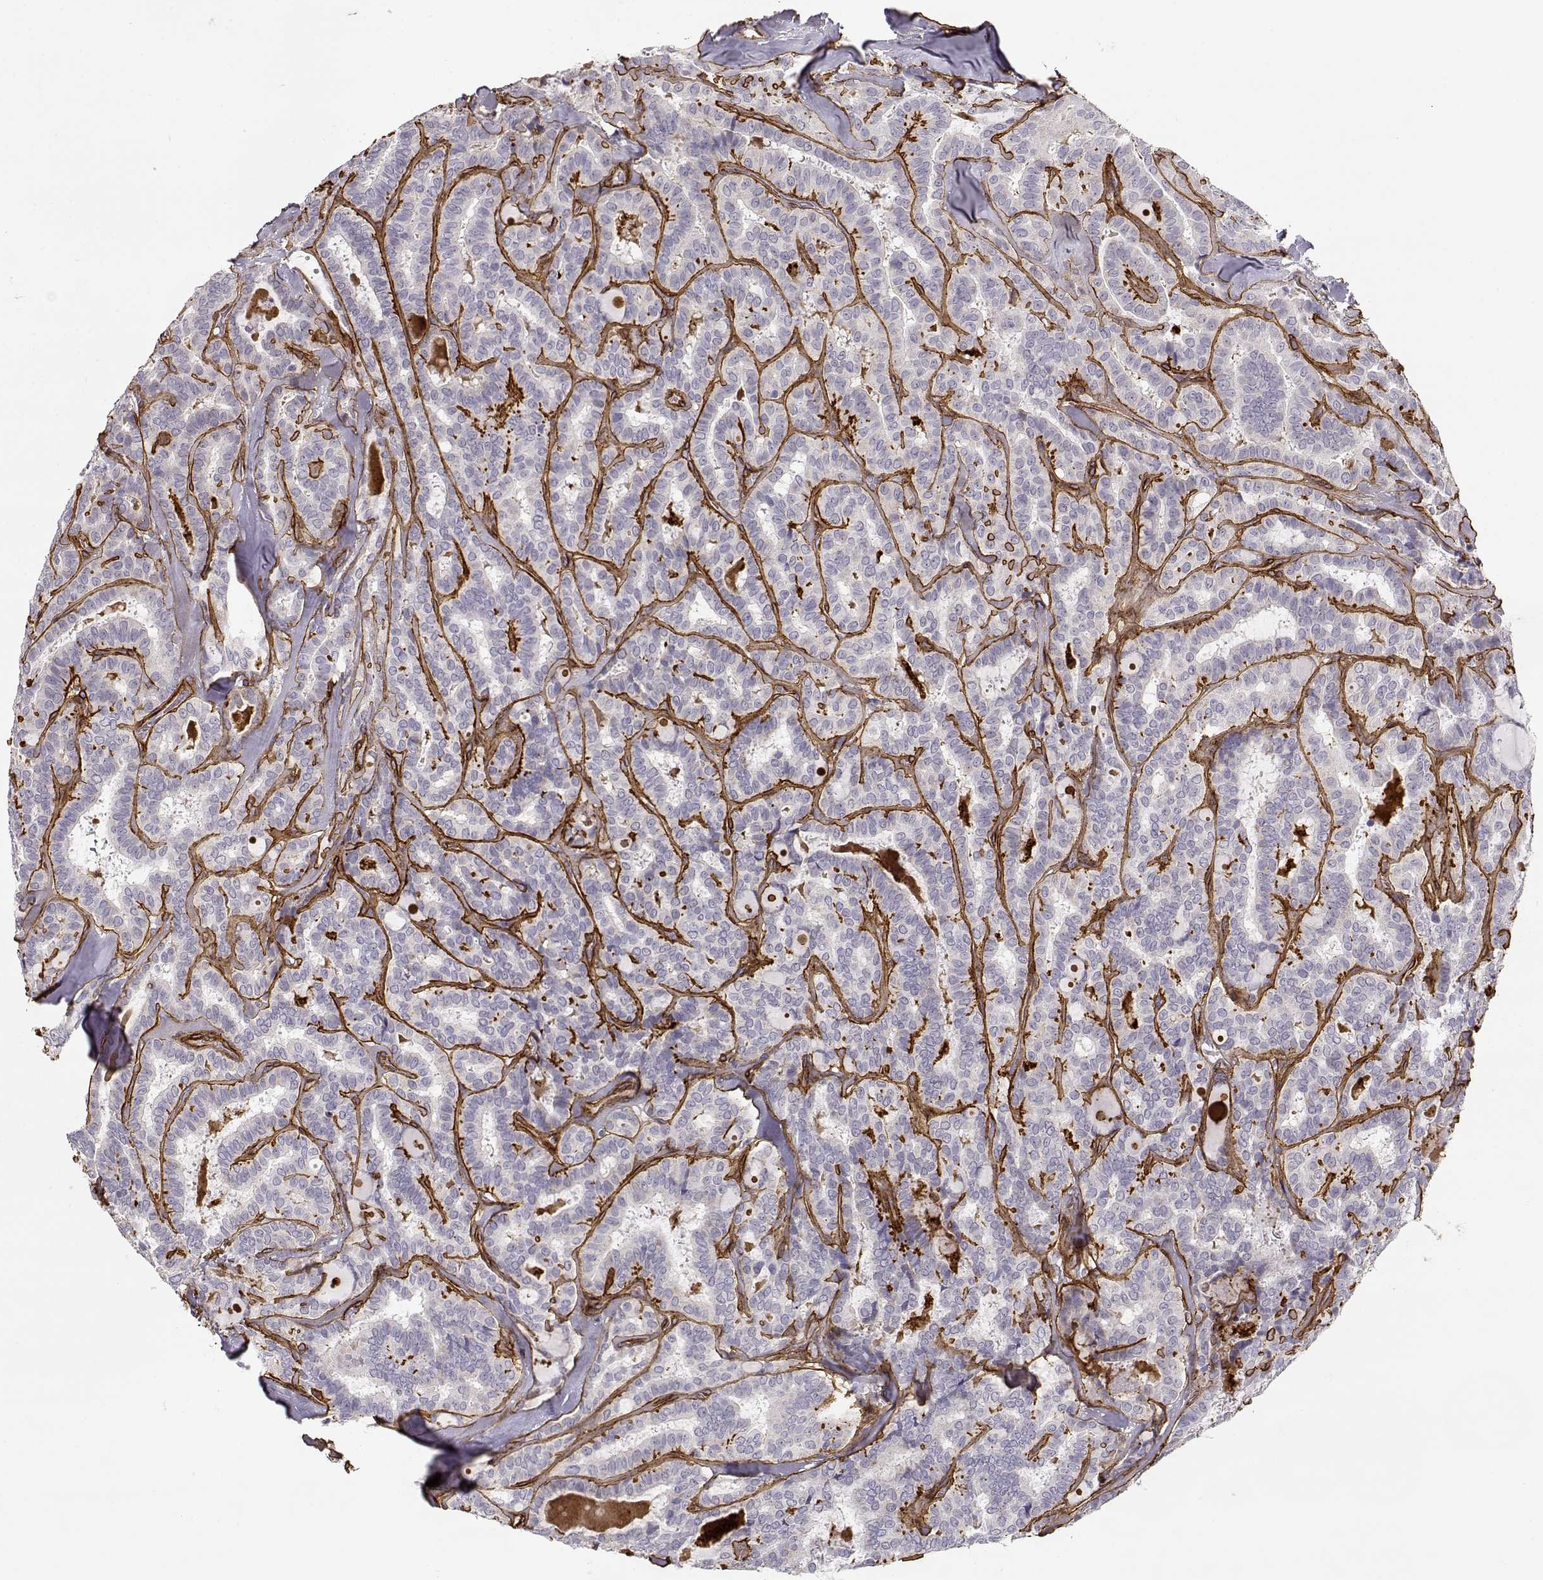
{"staining": {"intensity": "negative", "quantity": "none", "location": "none"}, "tissue": "thyroid cancer", "cell_type": "Tumor cells", "image_type": "cancer", "snomed": [{"axis": "morphology", "description": "Papillary adenocarcinoma, NOS"}, {"axis": "topography", "description": "Thyroid gland"}], "caption": "Immunohistochemistry (IHC) of thyroid cancer (papillary adenocarcinoma) exhibits no expression in tumor cells.", "gene": "LAMC1", "patient": {"sex": "female", "age": 39}}